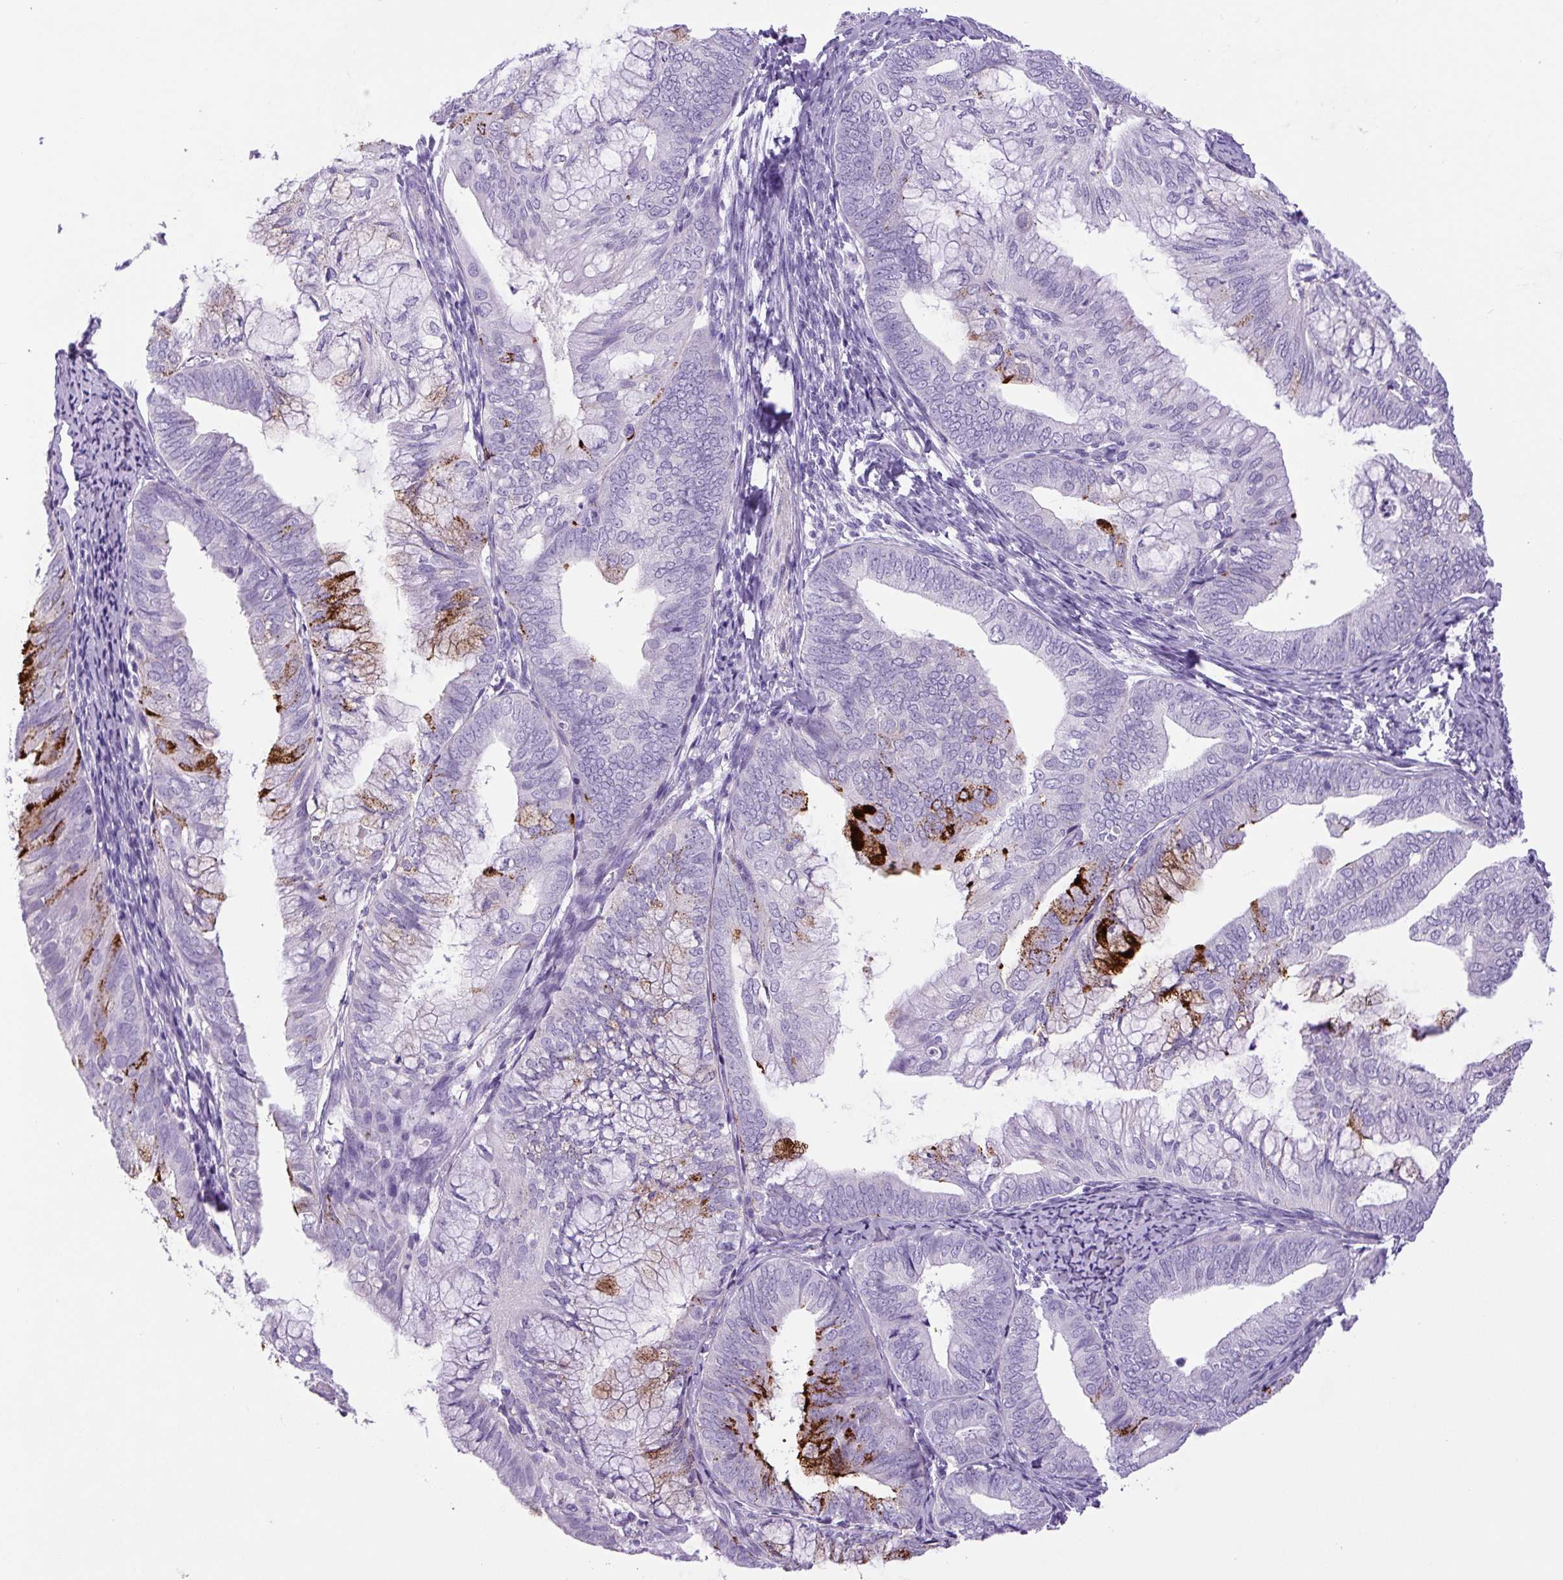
{"staining": {"intensity": "strong", "quantity": "<25%", "location": "cytoplasmic/membranous"}, "tissue": "endometrial cancer", "cell_type": "Tumor cells", "image_type": "cancer", "snomed": [{"axis": "morphology", "description": "Adenocarcinoma, NOS"}, {"axis": "topography", "description": "Endometrium"}], "caption": "A brown stain labels strong cytoplasmic/membranous positivity of a protein in endometrial cancer tumor cells.", "gene": "CHGA", "patient": {"sex": "female", "age": 75}}